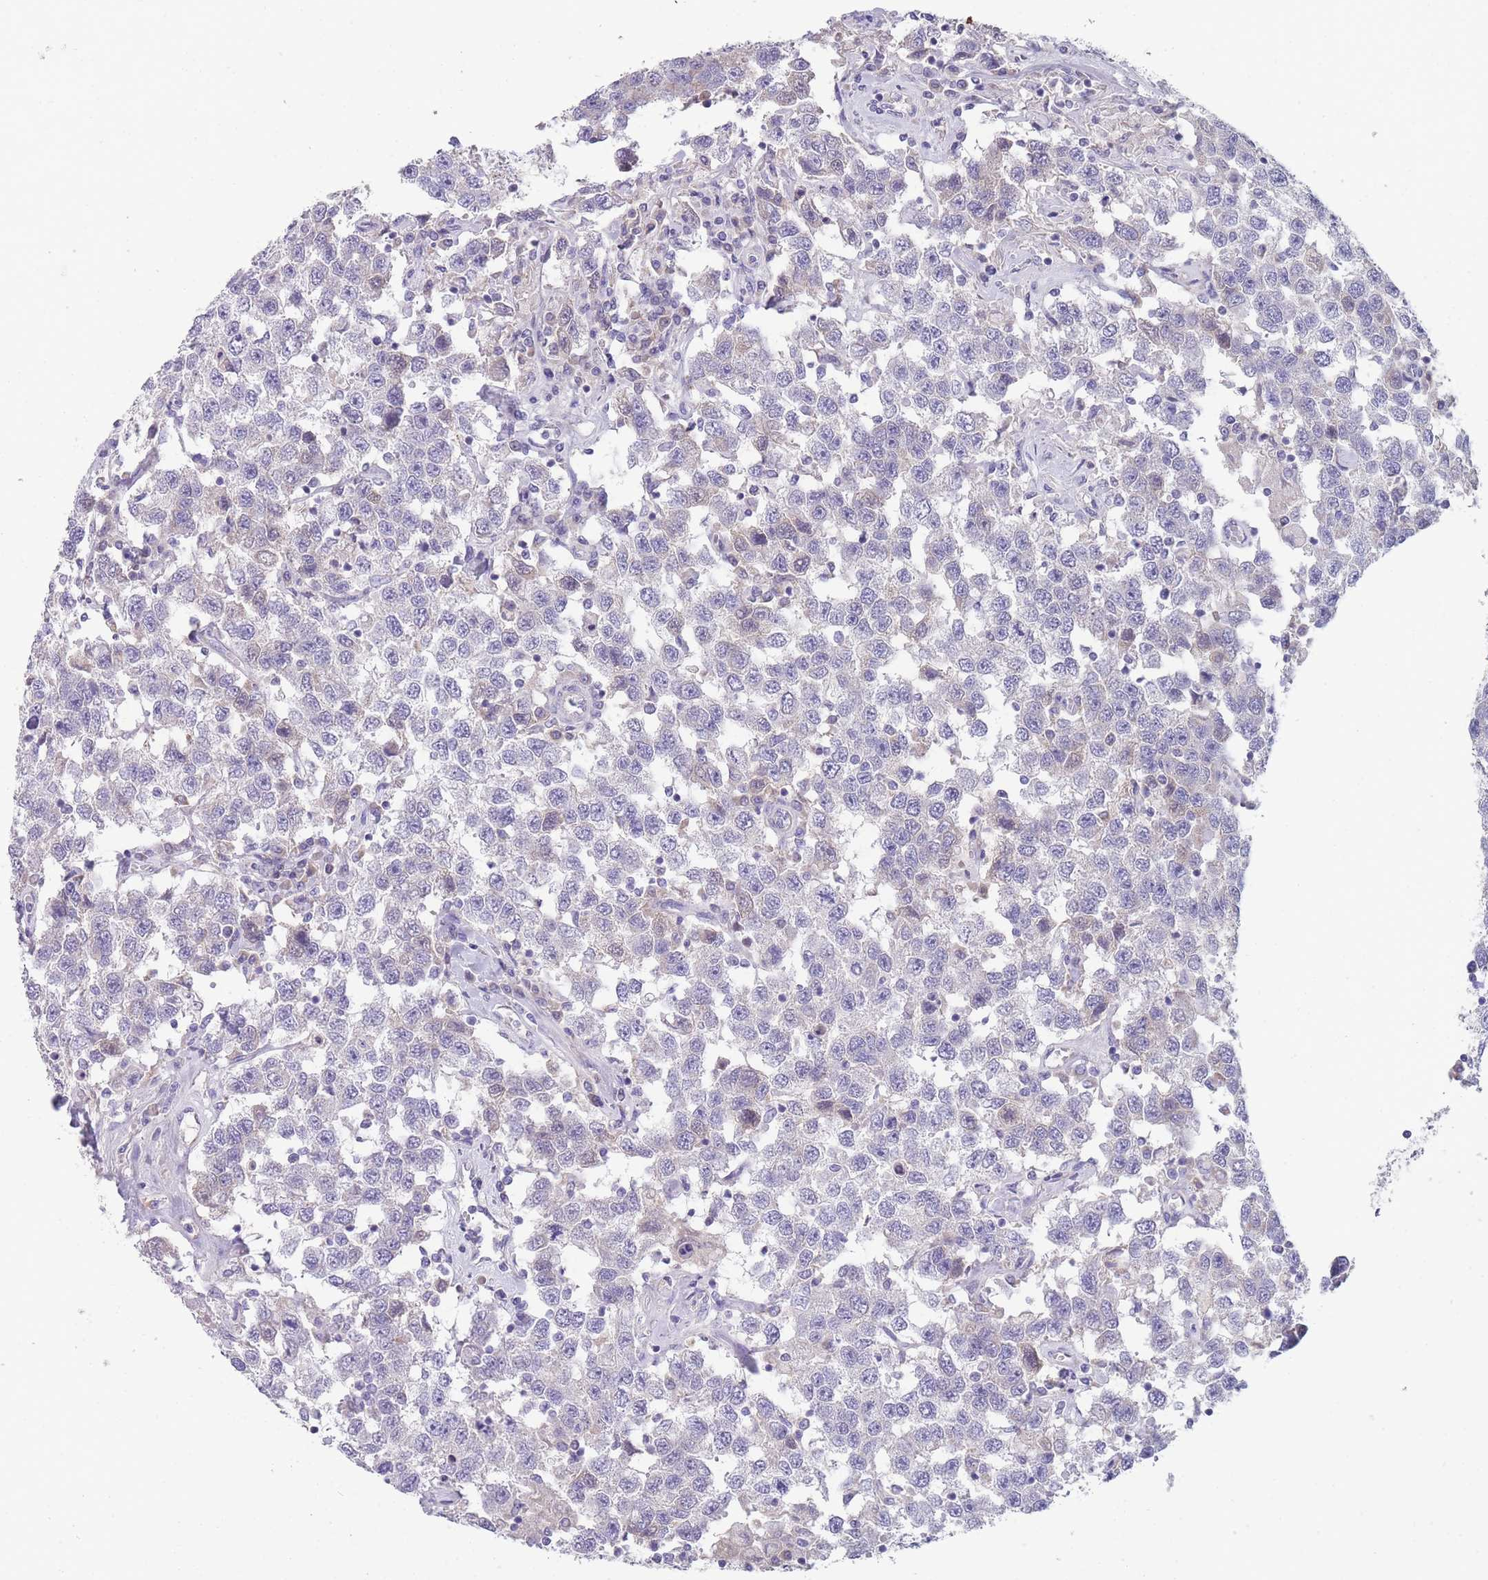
{"staining": {"intensity": "negative", "quantity": "none", "location": "none"}, "tissue": "testis cancer", "cell_type": "Tumor cells", "image_type": "cancer", "snomed": [{"axis": "morphology", "description": "Seminoma, NOS"}, {"axis": "topography", "description": "Testis"}], "caption": "This is a histopathology image of IHC staining of testis cancer (seminoma), which shows no expression in tumor cells. (IHC, brightfield microscopy, high magnification).", "gene": "MRPS14", "patient": {"sex": "male", "age": 41}}